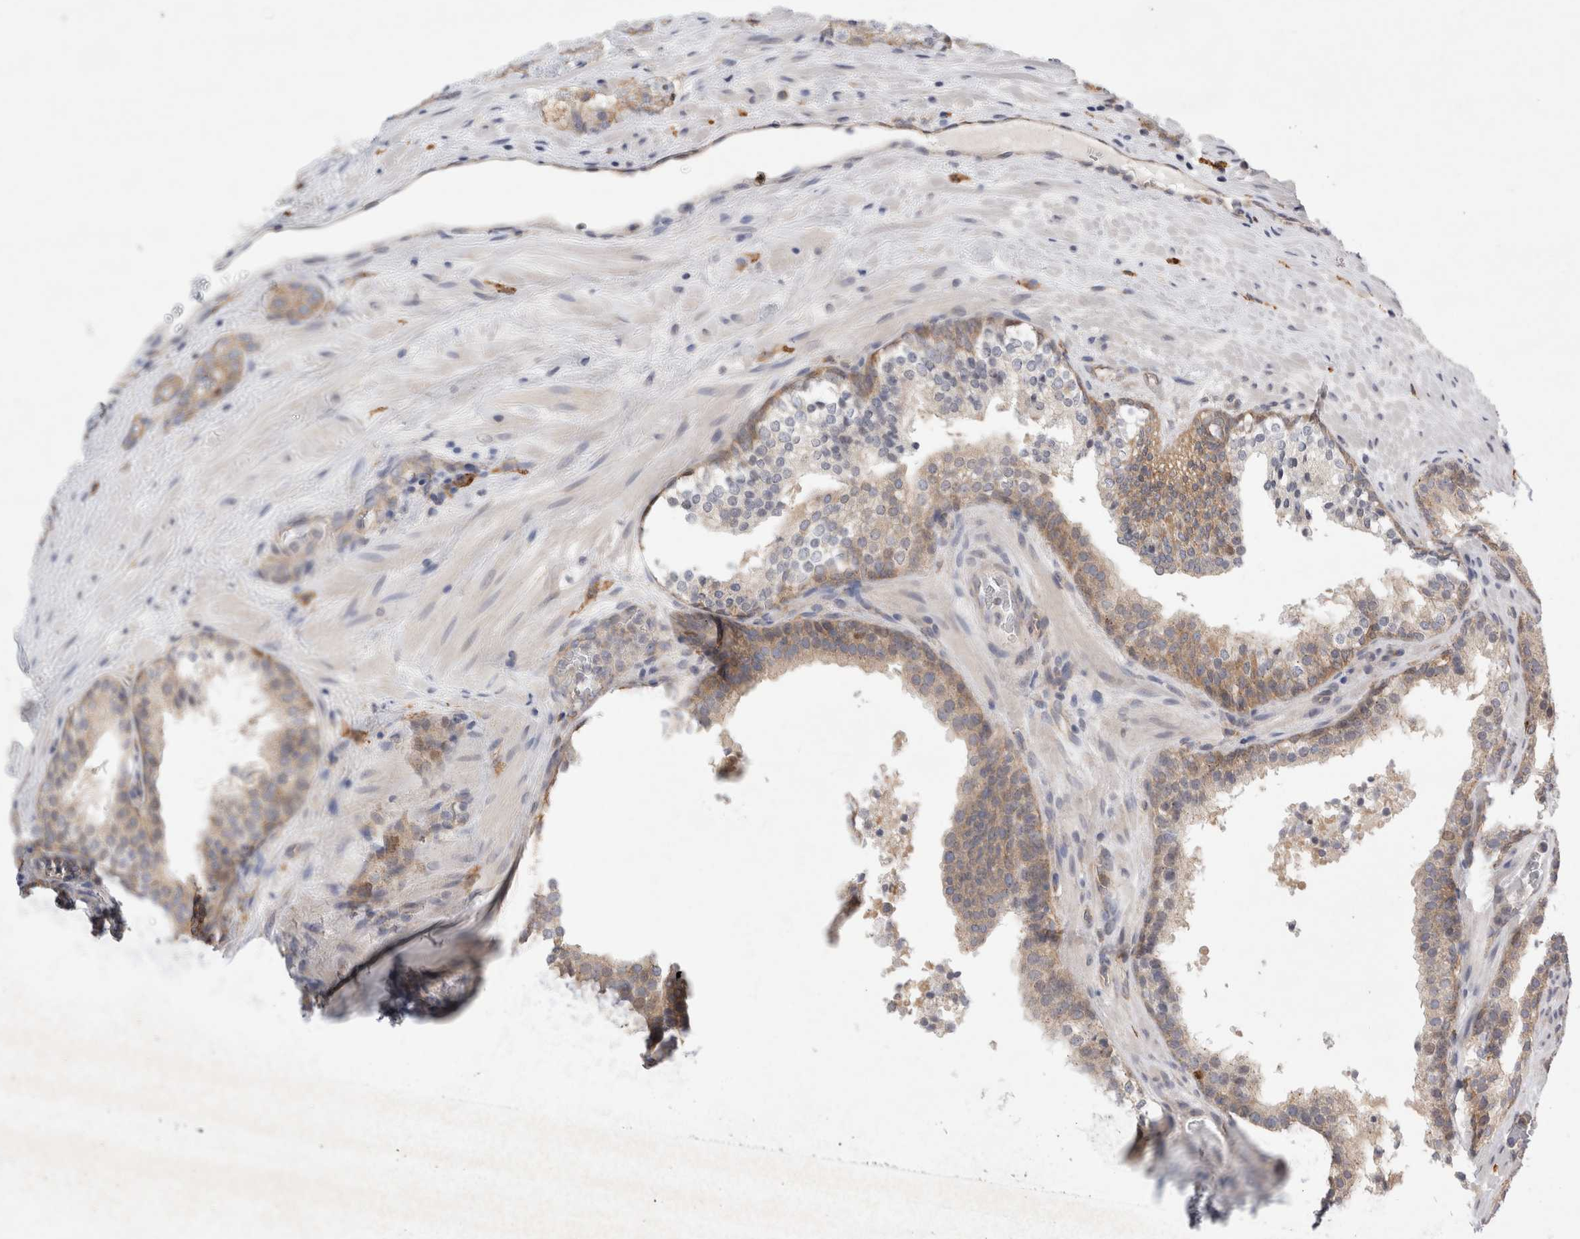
{"staining": {"intensity": "weak", "quantity": ">75%", "location": "cytoplasmic/membranous"}, "tissue": "prostate cancer", "cell_type": "Tumor cells", "image_type": "cancer", "snomed": [{"axis": "morphology", "description": "Adenocarcinoma, High grade"}, {"axis": "topography", "description": "Prostate"}], "caption": "Brown immunohistochemical staining in prostate high-grade adenocarcinoma demonstrates weak cytoplasmic/membranous staining in about >75% of tumor cells. The staining was performed using DAB (3,3'-diaminobenzidine), with brown indicating positive protein expression. Nuclei are stained blue with hematoxylin.", "gene": "CDCA7L", "patient": {"sex": "male", "age": 56}}